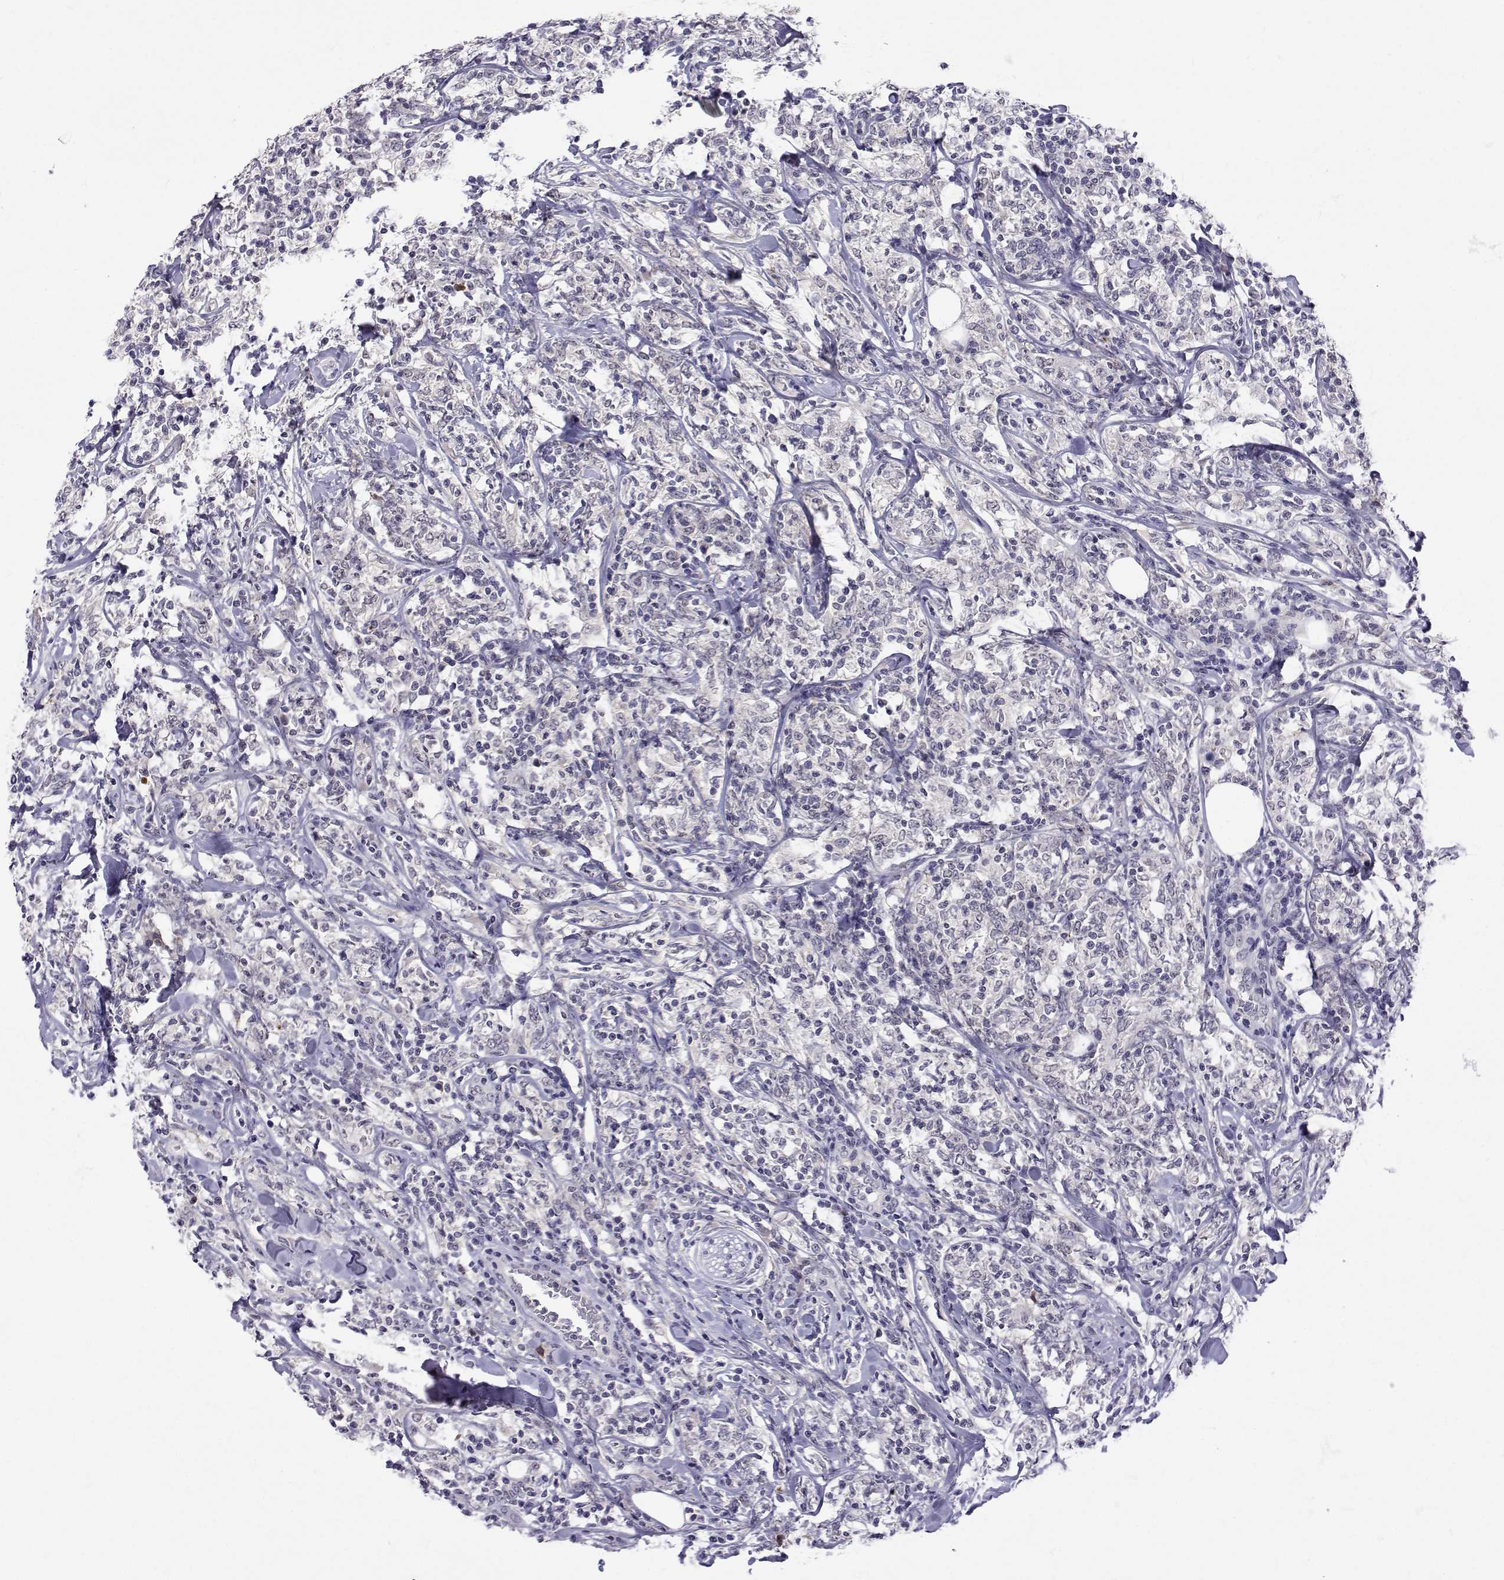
{"staining": {"intensity": "negative", "quantity": "none", "location": "none"}, "tissue": "lymphoma", "cell_type": "Tumor cells", "image_type": "cancer", "snomed": [{"axis": "morphology", "description": "Malignant lymphoma, non-Hodgkin's type, High grade"}, {"axis": "topography", "description": "Lymph node"}], "caption": "Tumor cells show no significant positivity in lymphoma. (DAB (3,3'-diaminobenzidine) immunohistochemistry (IHC) with hematoxylin counter stain).", "gene": "SLC6A3", "patient": {"sex": "female", "age": 84}}